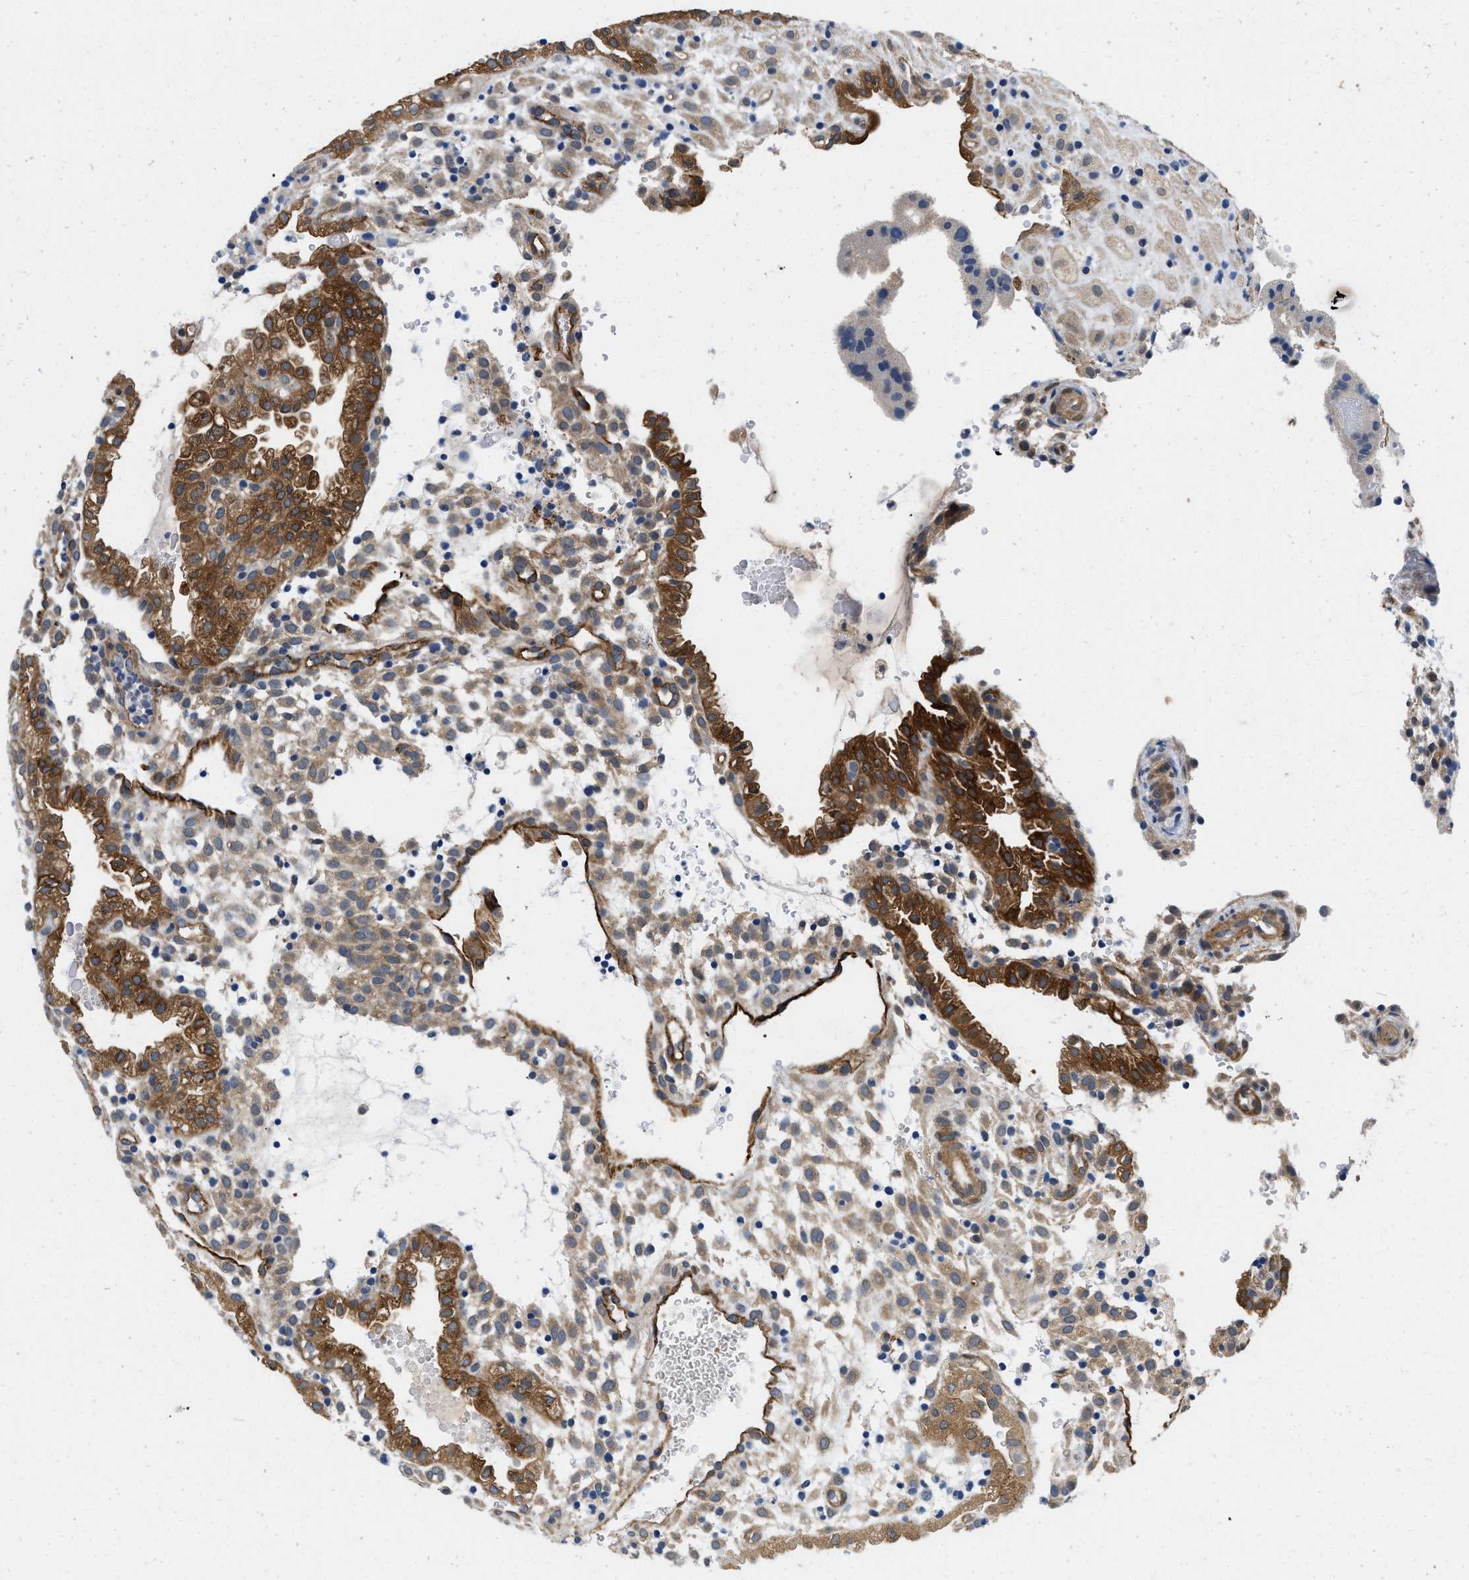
{"staining": {"intensity": "weak", "quantity": ">75%", "location": "cytoplasmic/membranous,nuclear"}, "tissue": "placenta", "cell_type": "Decidual cells", "image_type": "normal", "snomed": [{"axis": "morphology", "description": "Normal tissue, NOS"}, {"axis": "topography", "description": "Placenta"}], "caption": "IHC of normal placenta exhibits low levels of weak cytoplasmic/membranous,nuclear staining in about >75% of decidual cells. (Brightfield microscopy of DAB IHC at high magnification).", "gene": "RAPH1", "patient": {"sex": "female", "age": 18}}